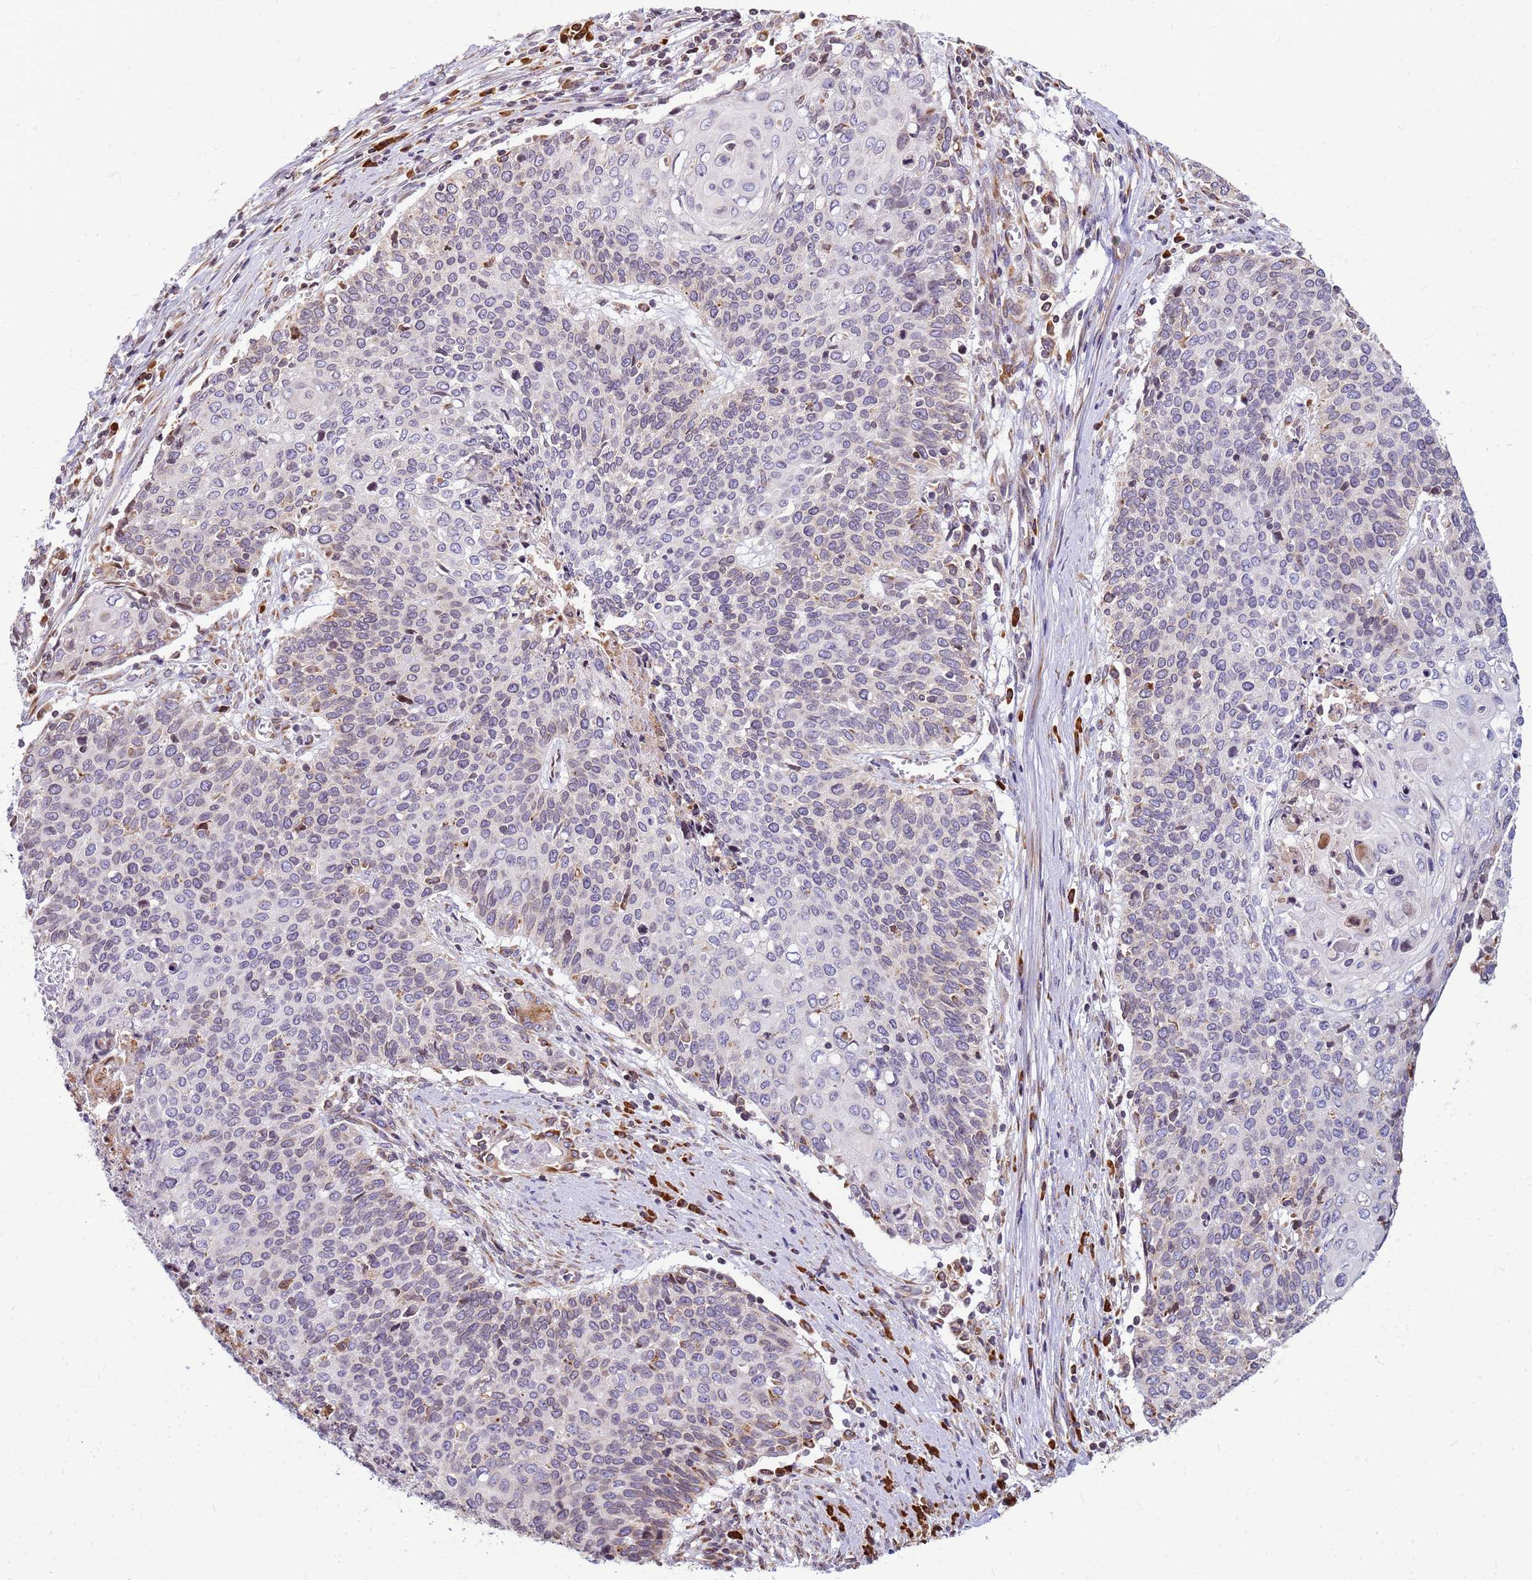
{"staining": {"intensity": "weak", "quantity": "<25%", "location": "cytoplasmic/membranous"}, "tissue": "cervical cancer", "cell_type": "Tumor cells", "image_type": "cancer", "snomed": [{"axis": "morphology", "description": "Squamous cell carcinoma, NOS"}, {"axis": "topography", "description": "Cervix"}], "caption": "Histopathology image shows no significant protein expression in tumor cells of cervical squamous cell carcinoma.", "gene": "SSR4", "patient": {"sex": "female", "age": 39}}